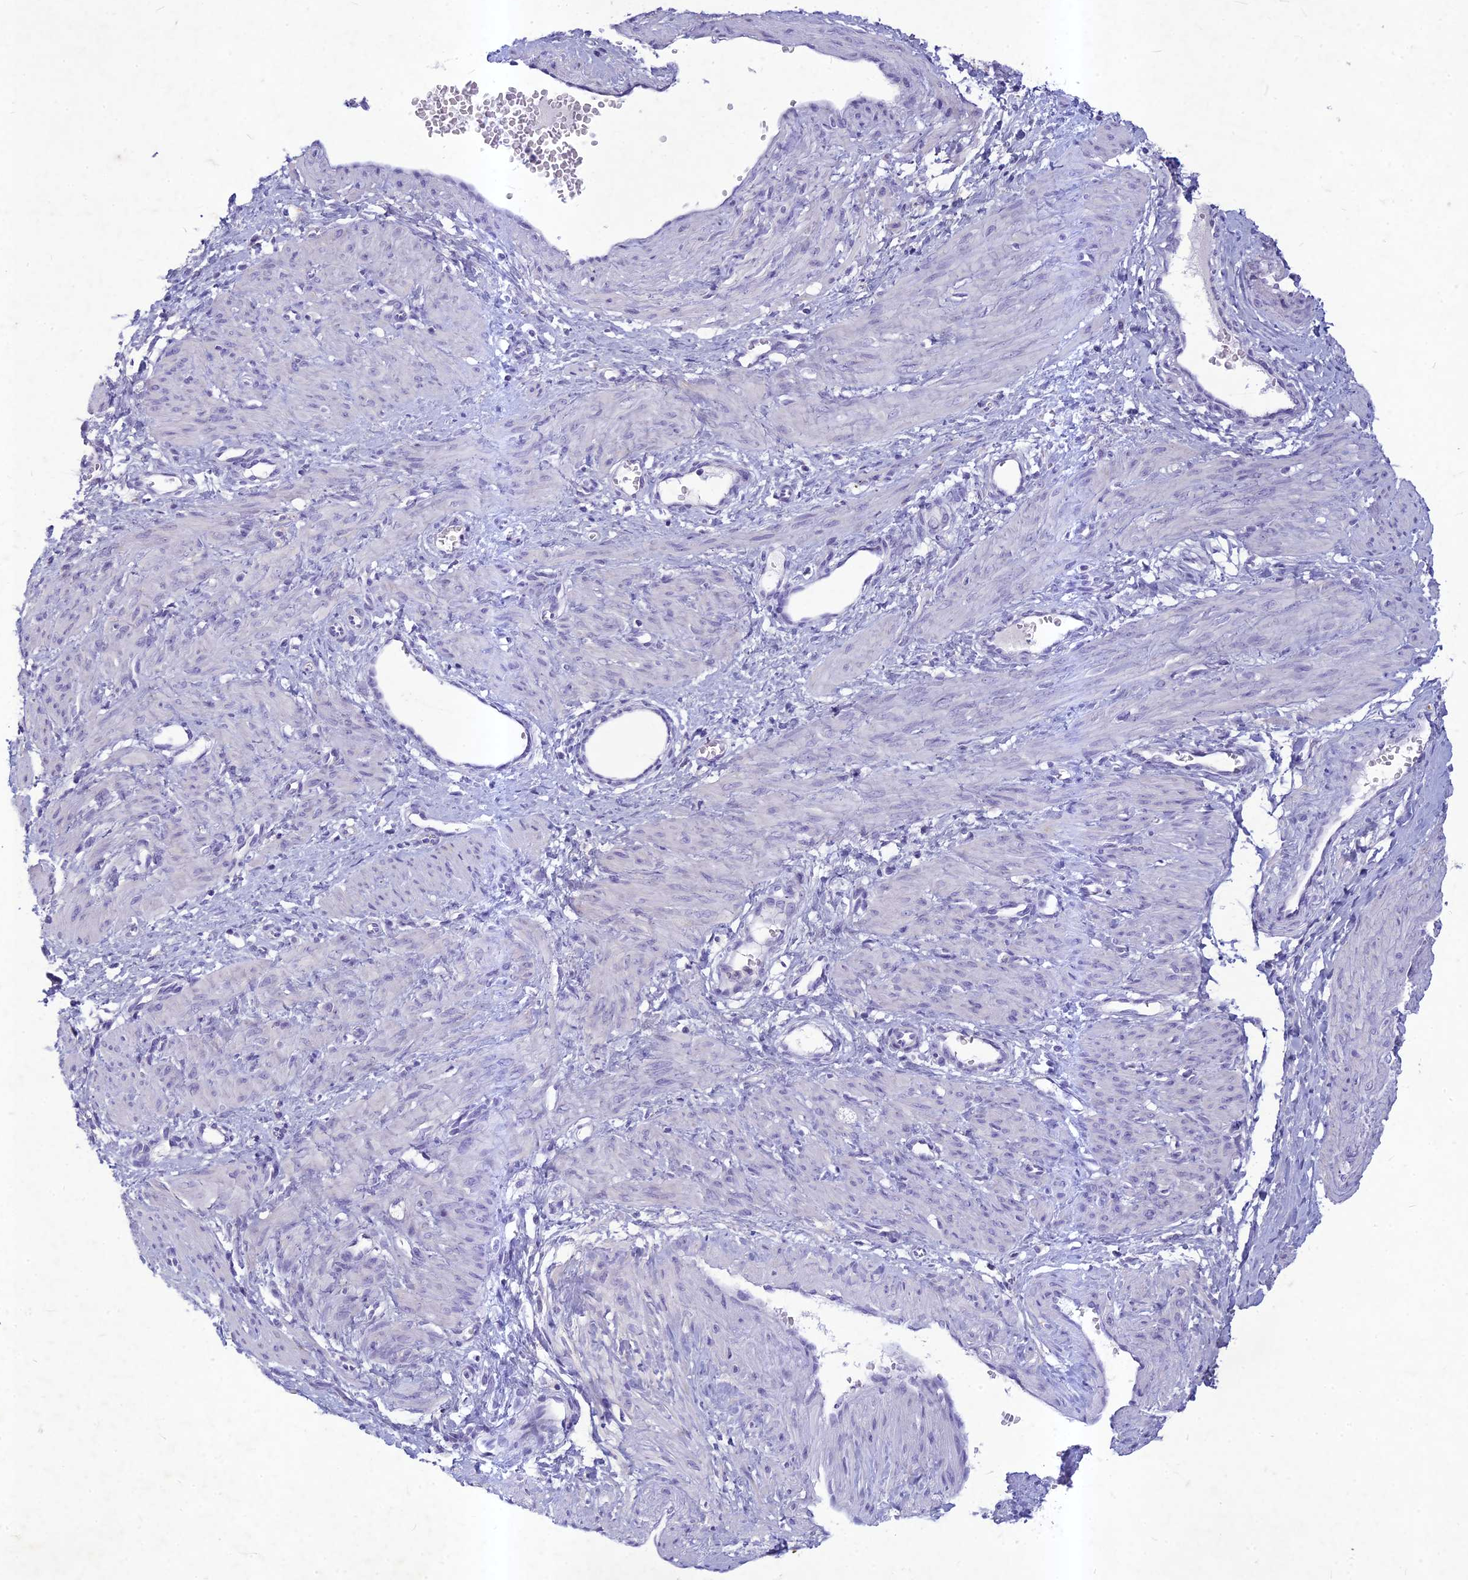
{"staining": {"intensity": "negative", "quantity": "none", "location": "none"}, "tissue": "smooth muscle", "cell_type": "Smooth muscle cells", "image_type": "normal", "snomed": [{"axis": "morphology", "description": "Normal tissue, NOS"}, {"axis": "topography", "description": "Endometrium"}], "caption": "The IHC image has no significant staining in smooth muscle cells of smooth muscle.", "gene": "HIGD1A", "patient": {"sex": "female", "age": 33}}